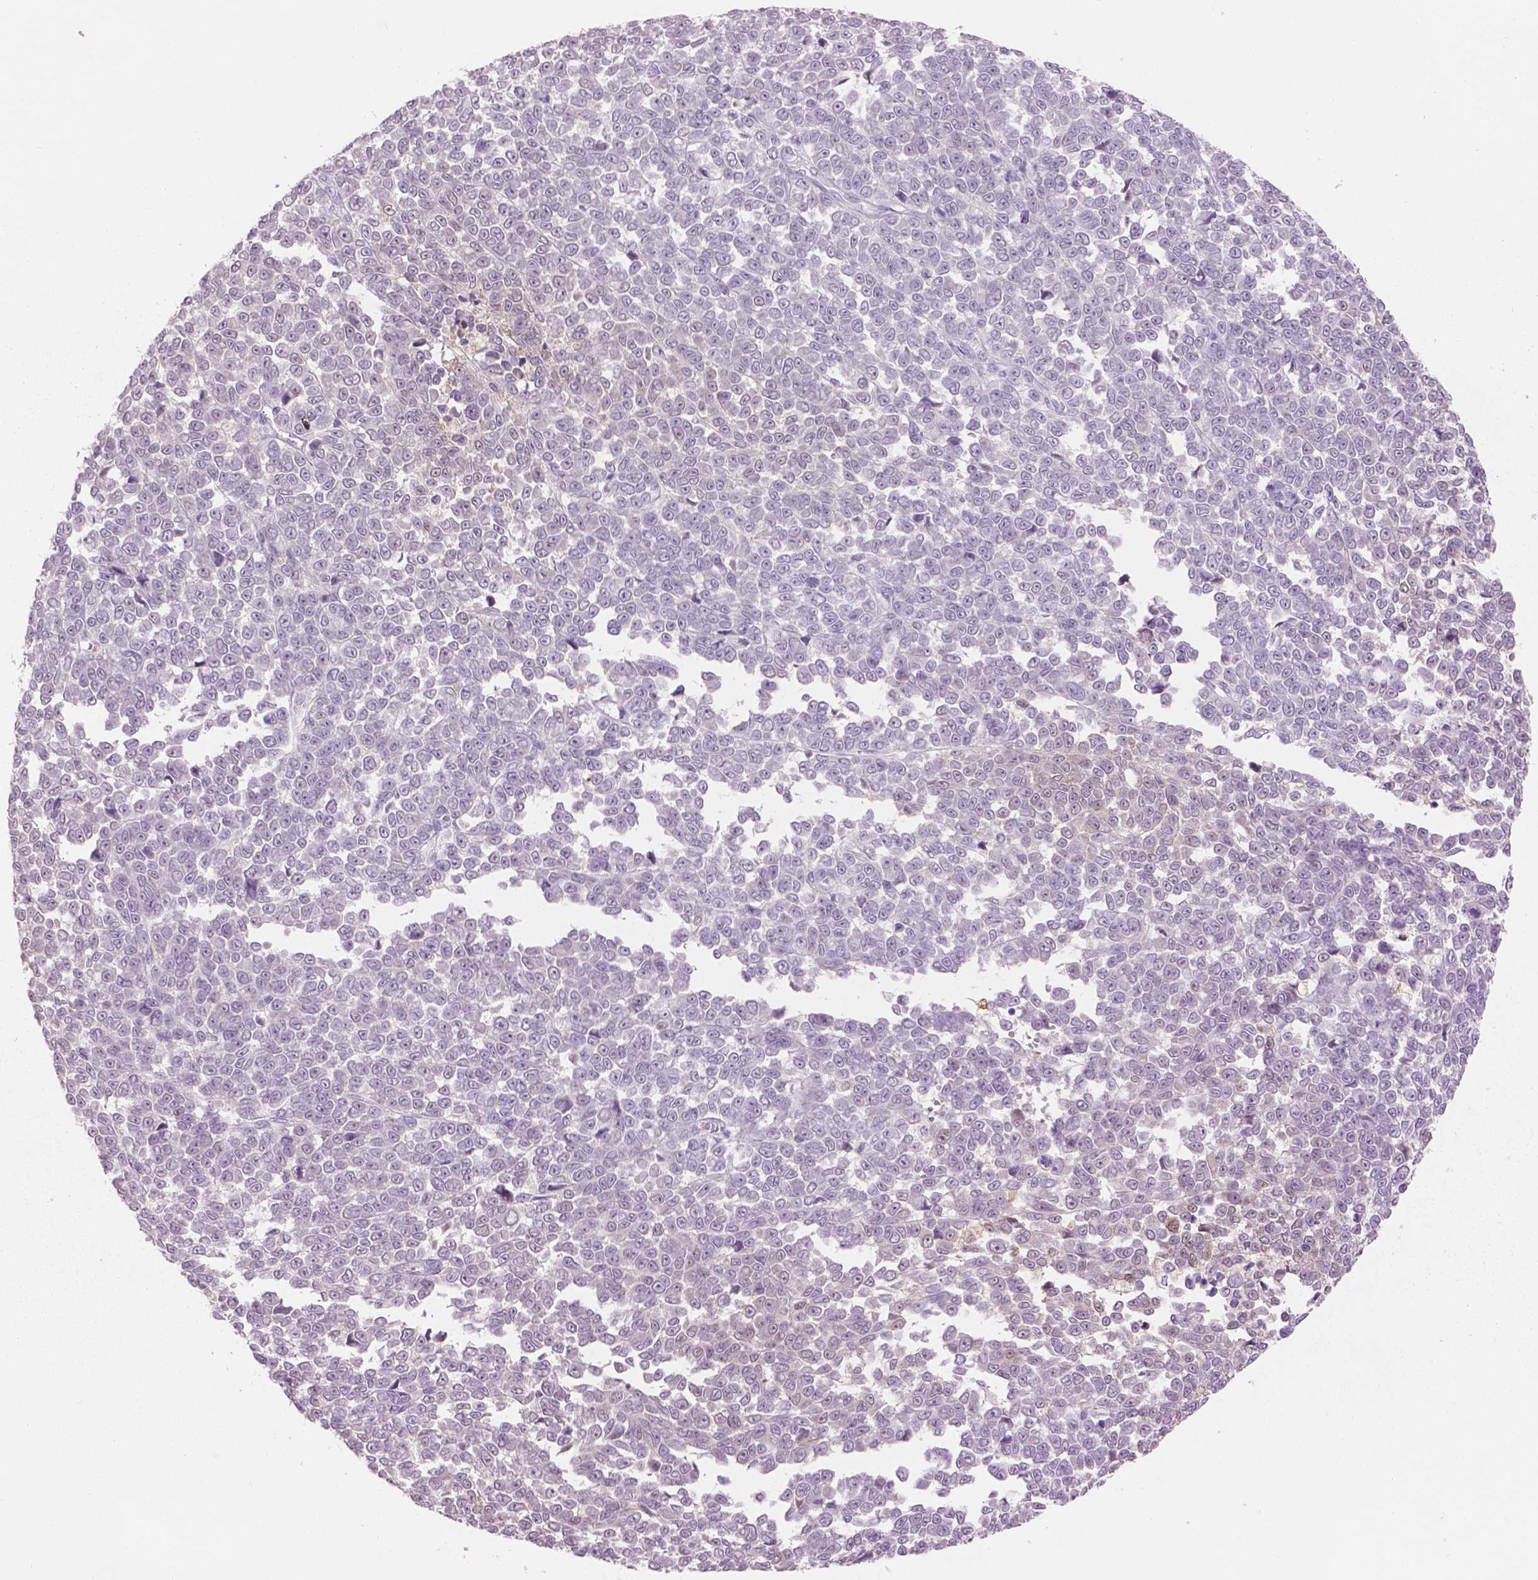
{"staining": {"intensity": "negative", "quantity": "none", "location": "none"}, "tissue": "melanoma", "cell_type": "Tumor cells", "image_type": "cancer", "snomed": [{"axis": "morphology", "description": "Malignant melanoma, NOS"}, {"axis": "topography", "description": "Skin"}], "caption": "Histopathology image shows no significant protein expression in tumor cells of malignant melanoma. (Stains: DAB (3,3'-diaminobenzidine) IHC with hematoxylin counter stain, Microscopy: brightfield microscopy at high magnification).", "gene": "ENO2", "patient": {"sex": "female", "age": 95}}